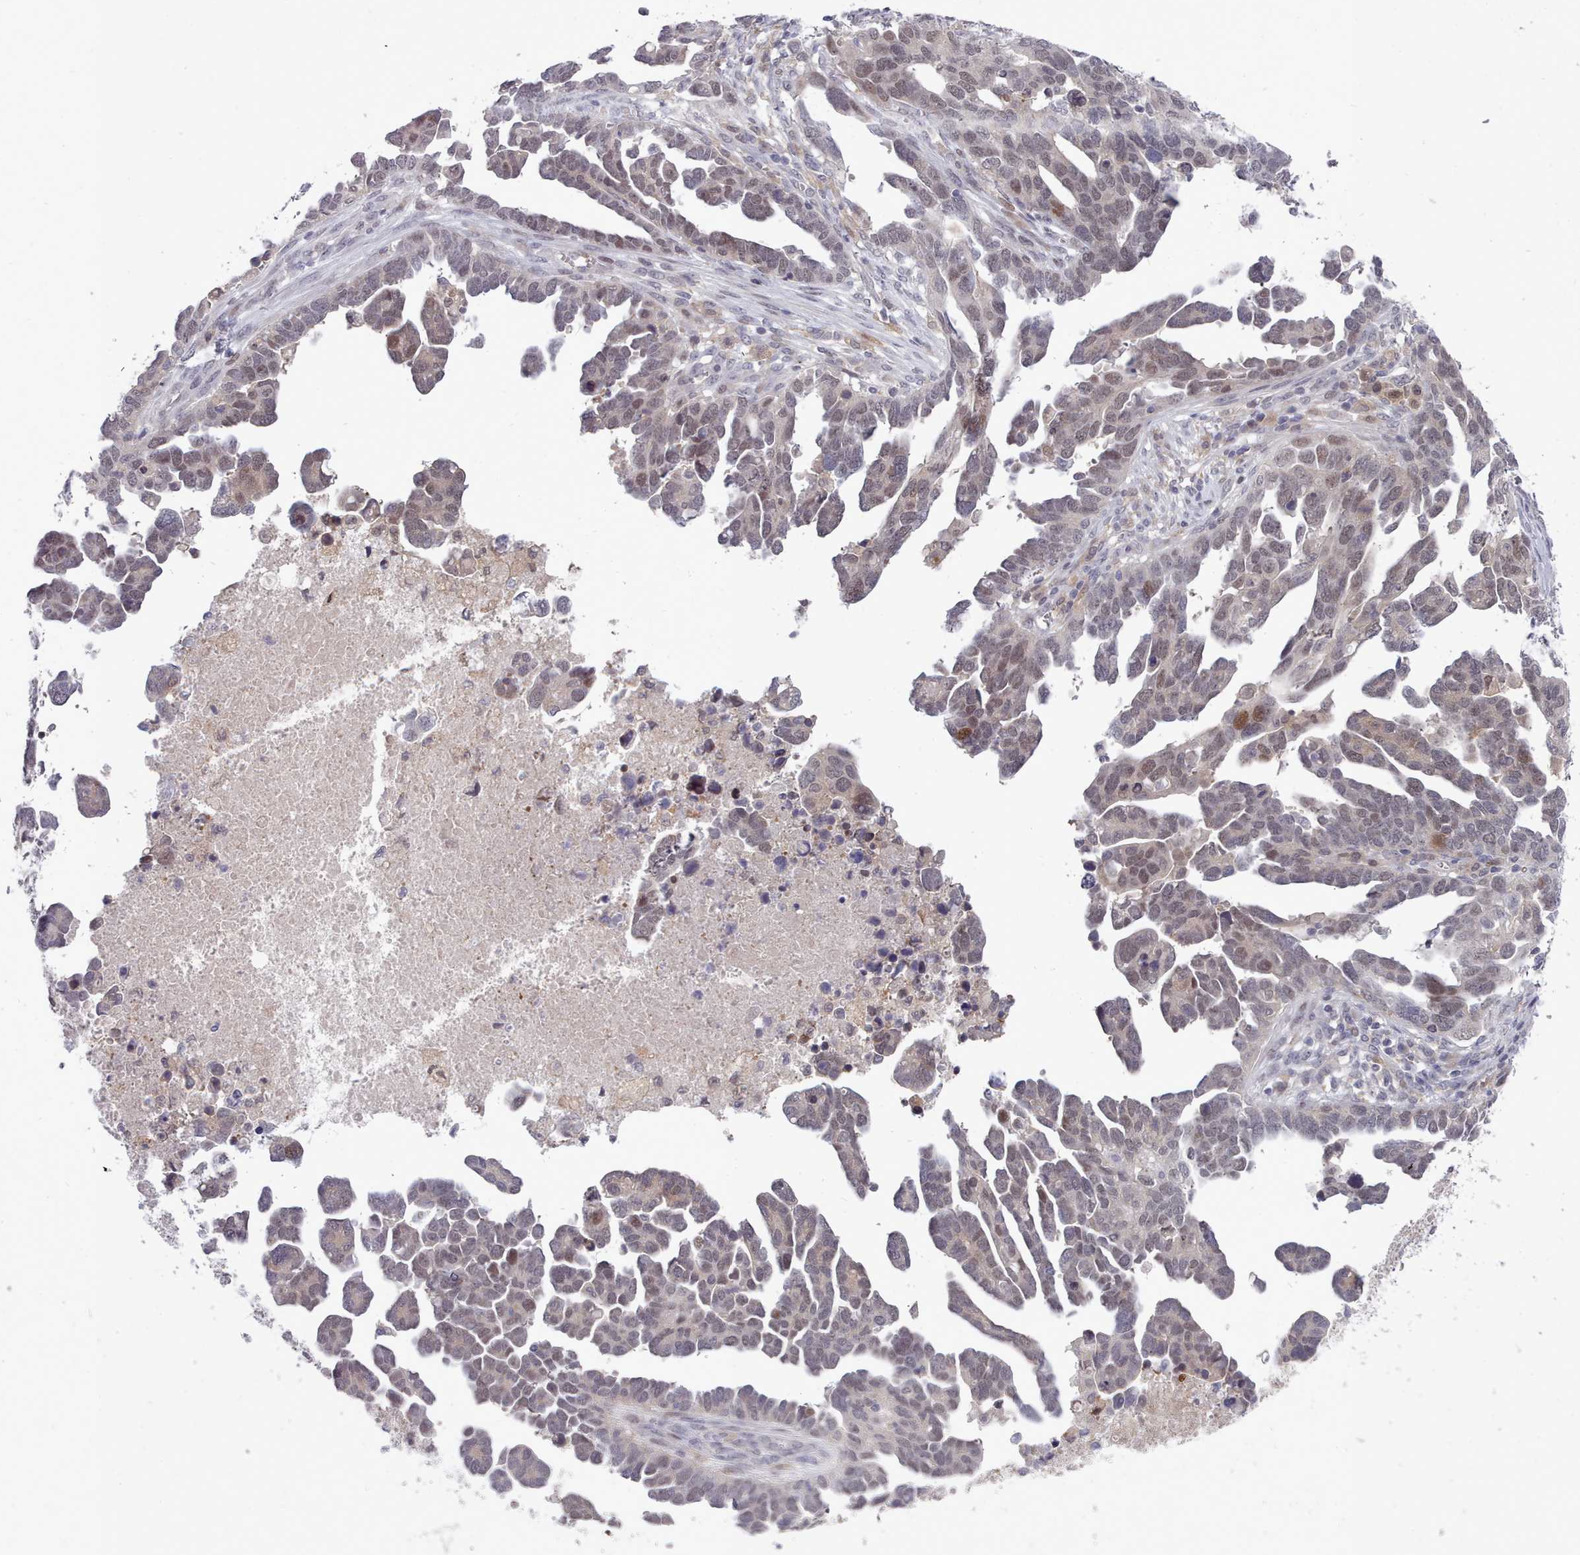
{"staining": {"intensity": "weak", "quantity": "25%-75%", "location": "nuclear"}, "tissue": "ovarian cancer", "cell_type": "Tumor cells", "image_type": "cancer", "snomed": [{"axis": "morphology", "description": "Cystadenocarcinoma, serous, NOS"}, {"axis": "topography", "description": "Ovary"}], "caption": "Immunohistochemistry (DAB (3,3'-diaminobenzidine)) staining of ovarian serous cystadenocarcinoma demonstrates weak nuclear protein positivity in about 25%-75% of tumor cells.", "gene": "GINS1", "patient": {"sex": "female", "age": 54}}